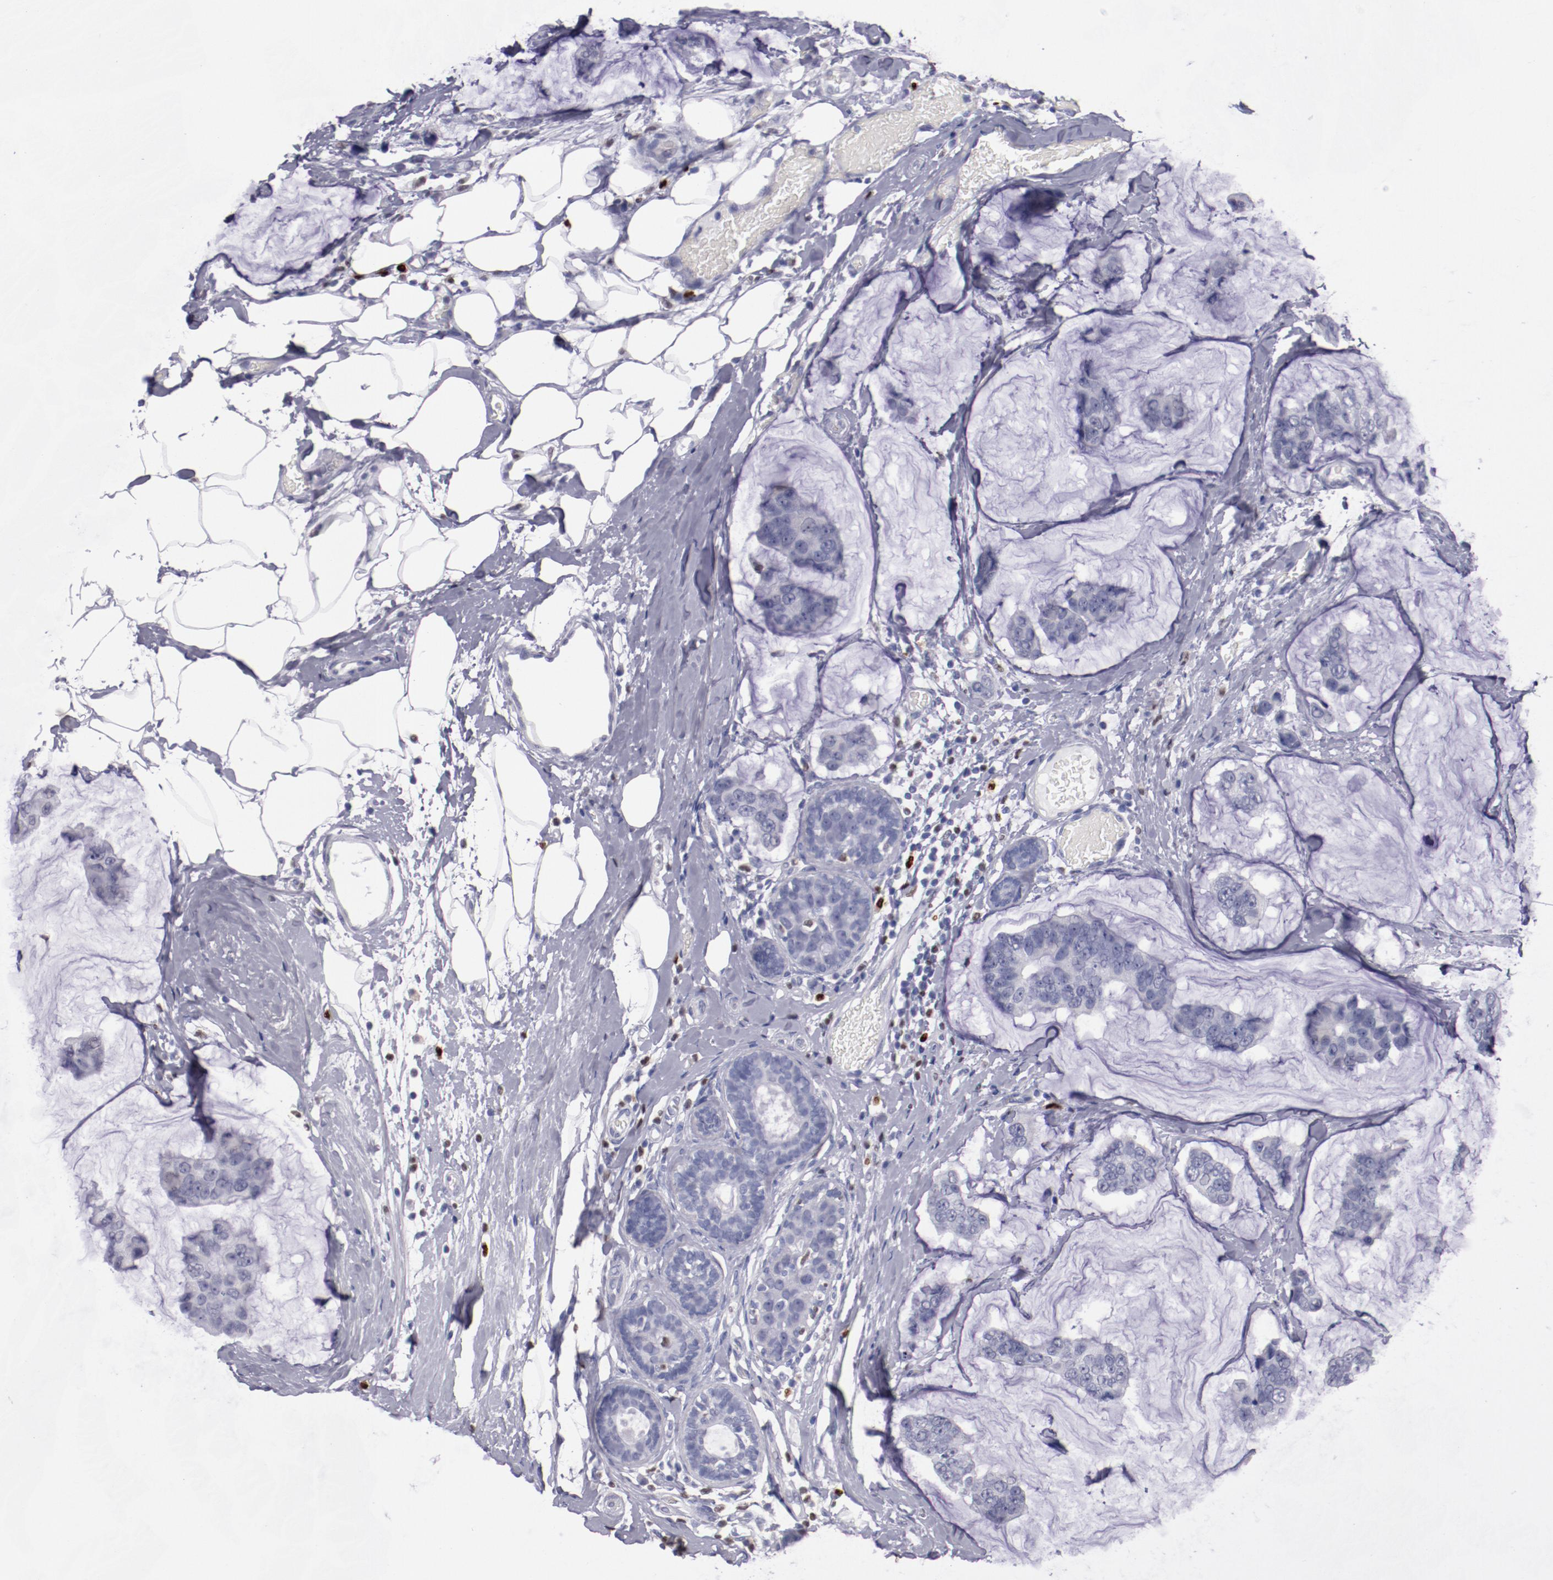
{"staining": {"intensity": "negative", "quantity": "none", "location": "none"}, "tissue": "breast cancer", "cell_type": "Tumor cells", "image_type": "cancer", "snomed": [{"axis": "morphology", "description": "Normal tissue, NOS"}, {"axis": "morphology", "description": "Duct carcinoma"}, {"axis": "topography", "description": "Breast"}], "caption": "Immunohistochemical staining of human invasive ductal carcinoma (breast) reveals no significant staining in tumor cells. (DAB (3,3'-diaminobenzidine) IHC with hematoxylin counter stain).", "gene": "IRF8", "patient": {"sex": "female", "age": 50}}